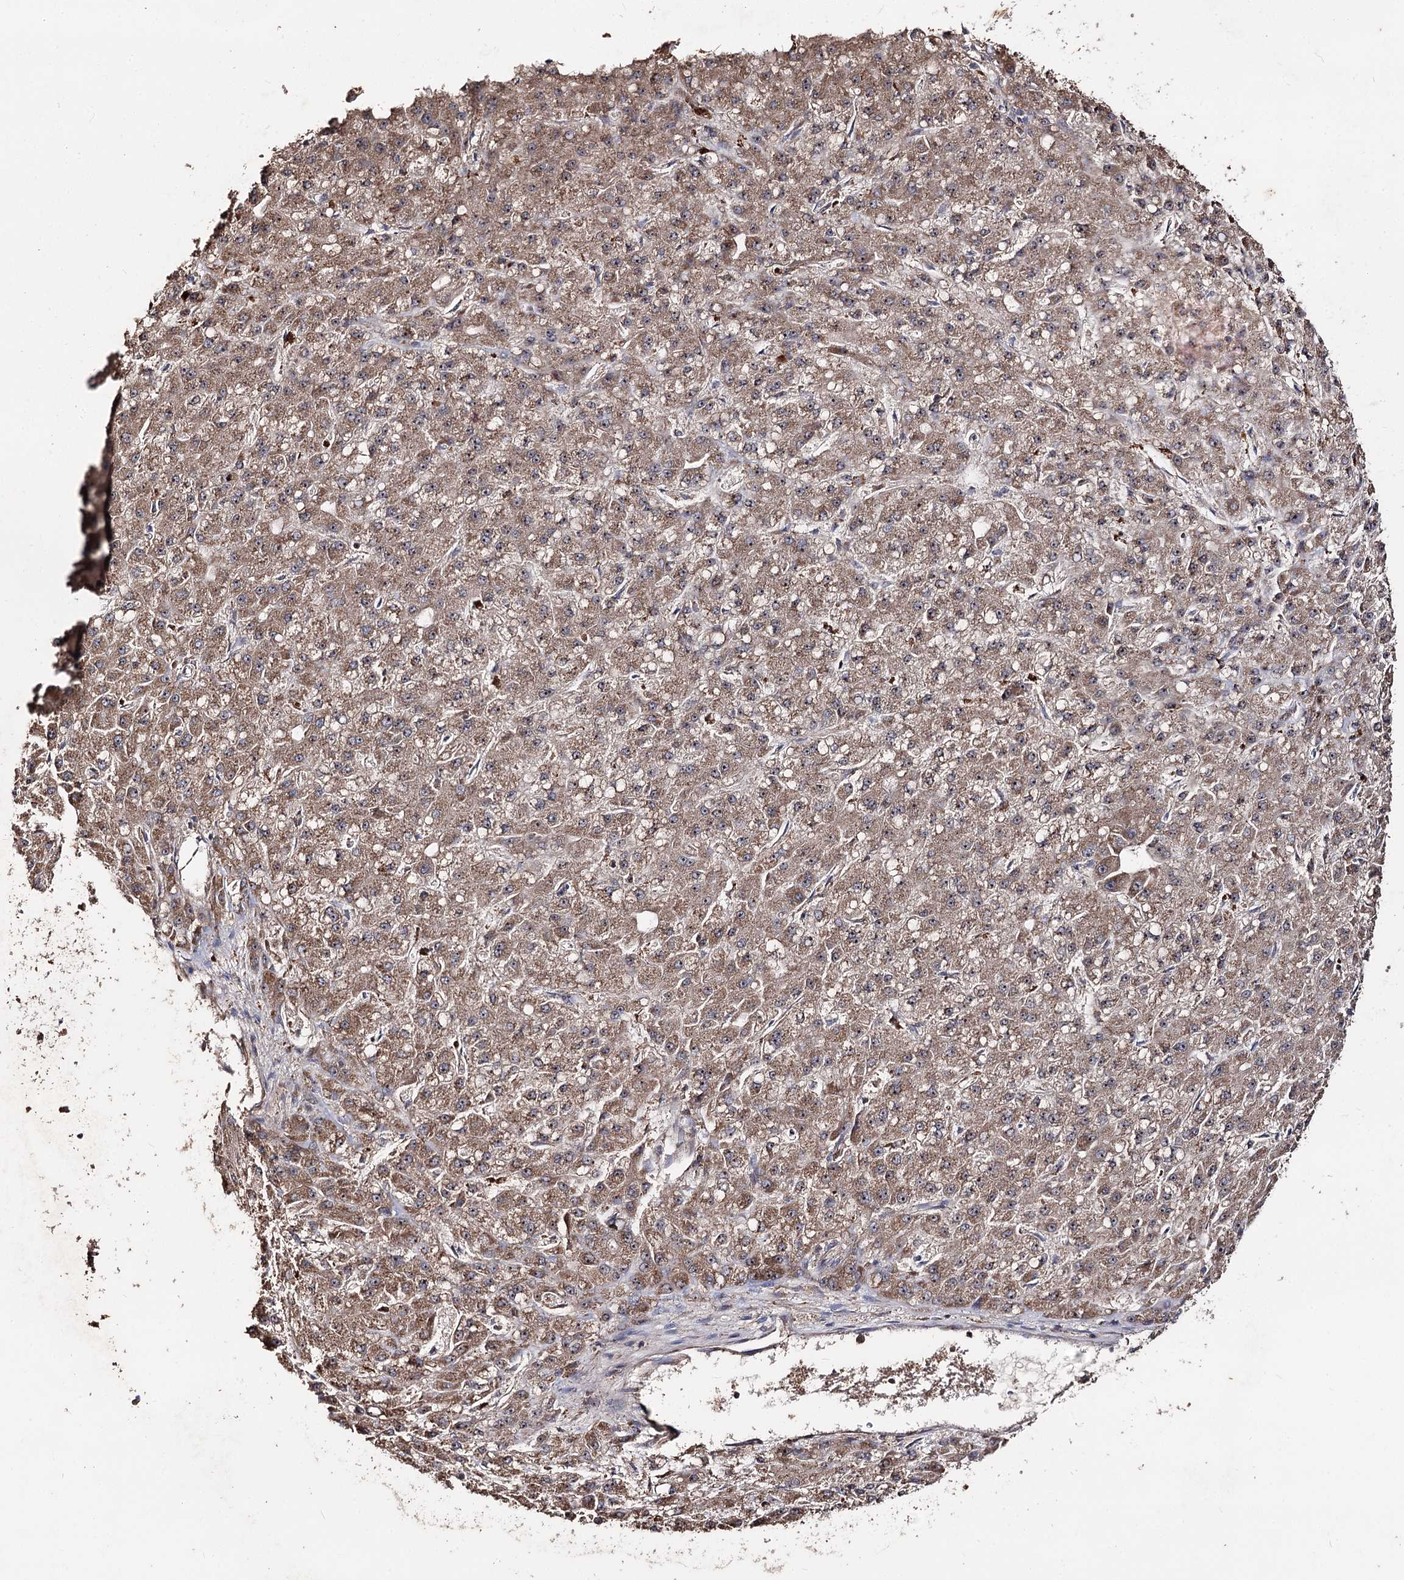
{"staining": {"intensity": "moderate", "quantity": ">75%", "location": "cytoplasmic/membranous,nuclear"}, "tissue": "liver cancer", "cell_type": "Tumor cells", "image_type": "cancer", "snomed": [{"axis": "morphology", "description": "Carcinoma, Hepatocellular, NOS"}, {"axis": "topography", "description": "Liver"}], "caption": "Protein expression by immunohistochemistry reveals moderate cytoplasmic/membranous and nuclear staining in about >75% of tumor cells in liver cancer. (Stains: DAB (3,3'-diaminobenzidine) in brown, nuclei in blue, Microscopy: brightfield microscopy at high magnification).", "gene": "FAM53B", "patient": {"sex": "male", "age": 67}}